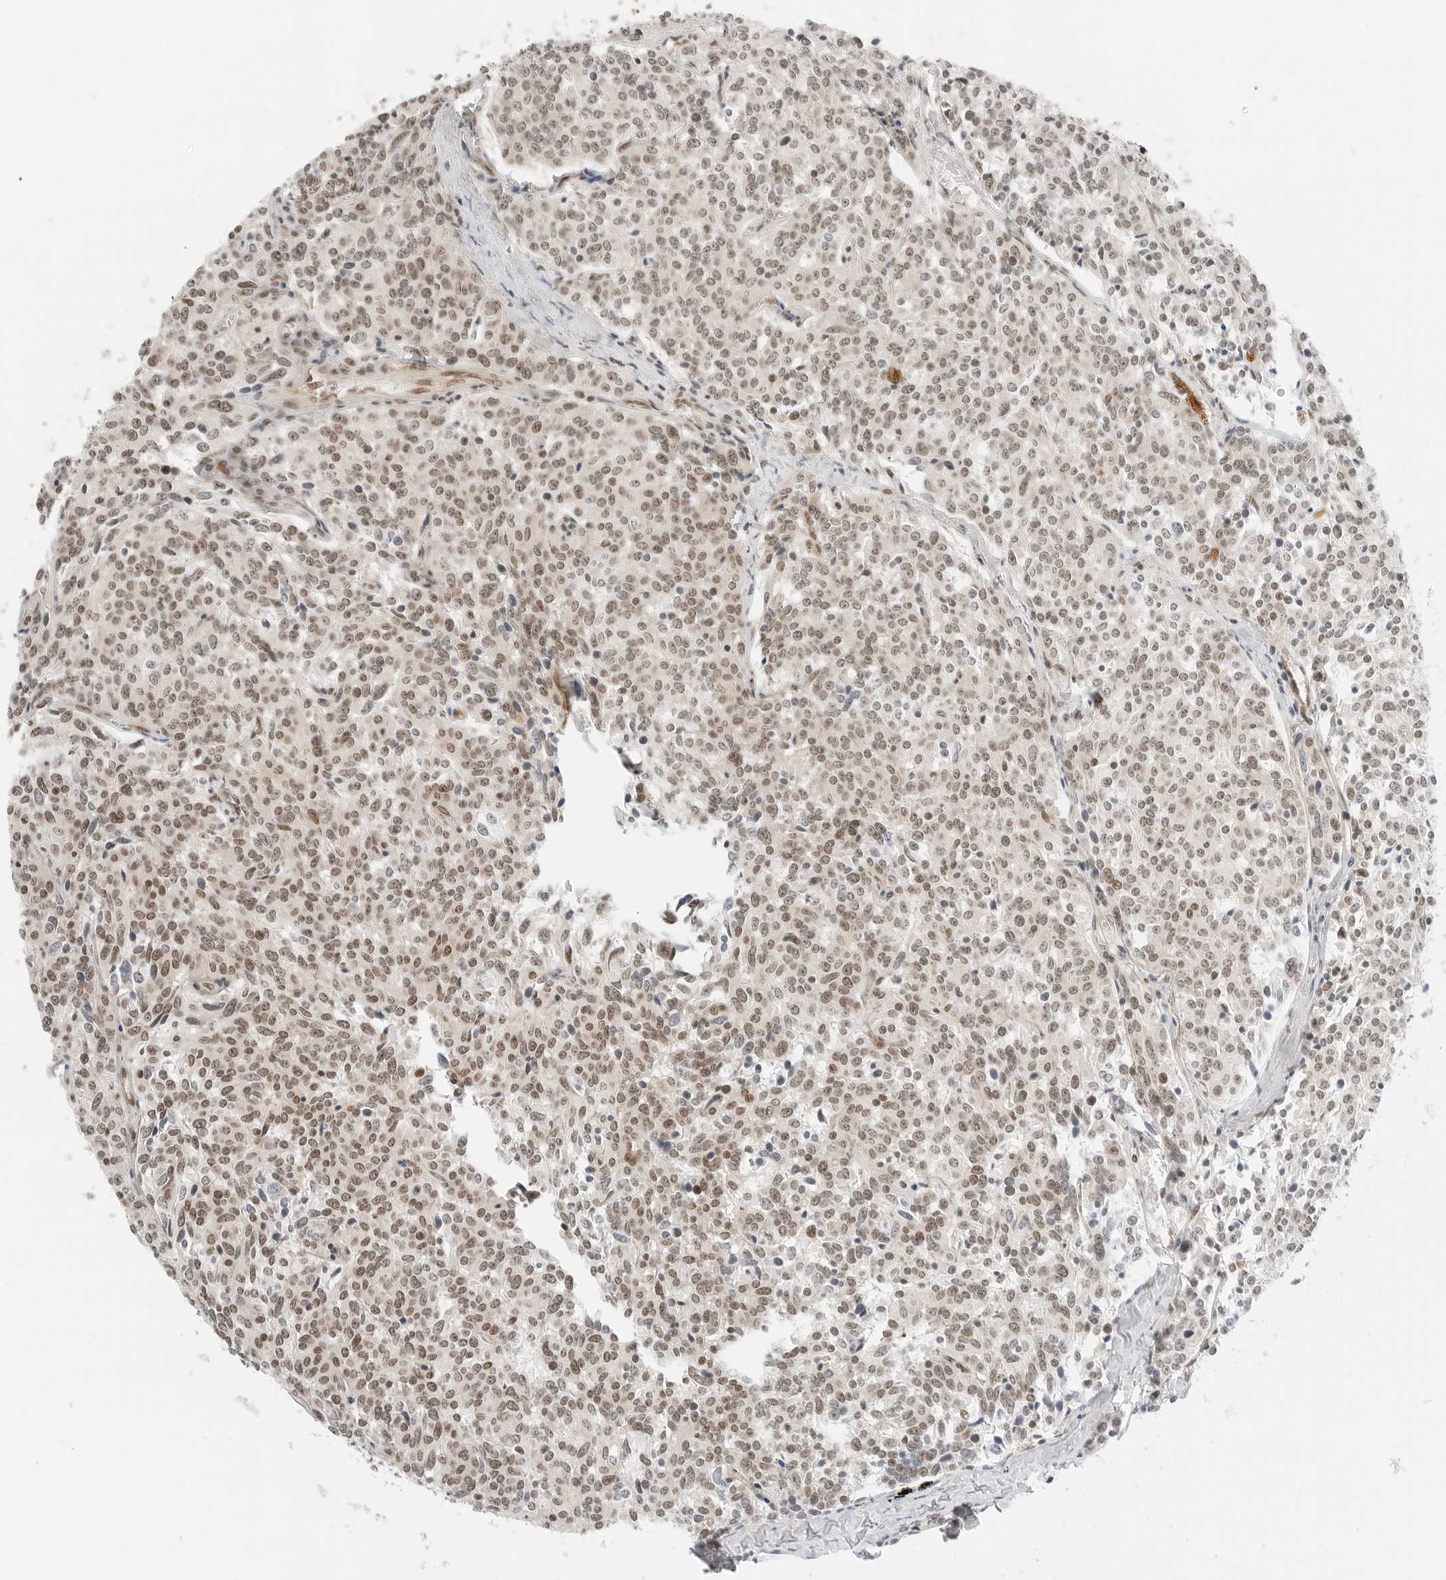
{"staining": {"intensity": "moderate", "quantity": ">75%", "location": "nuclear"}, "tissue": "carcinoid", "cell_type": "Tumor cells", "image_type": "cancer", "snomed": [{"axis": "morphology", "description": "Carcinoid, malignant, NOS"}, {"axis": "topography", "description": "Lung"}], "caption": "The image shows a brown stain indicating the presence of a protein in the nuclear of tumor cells in carcinoid (malignant). Using DAB (3,3'-diaminobenzidine) (brown) and hematoxylin (blue) stains, captured at high magnification using brightfield microscopy.", "gene": "CRTC2", "patient": {"sex": "female", "age": 46}}